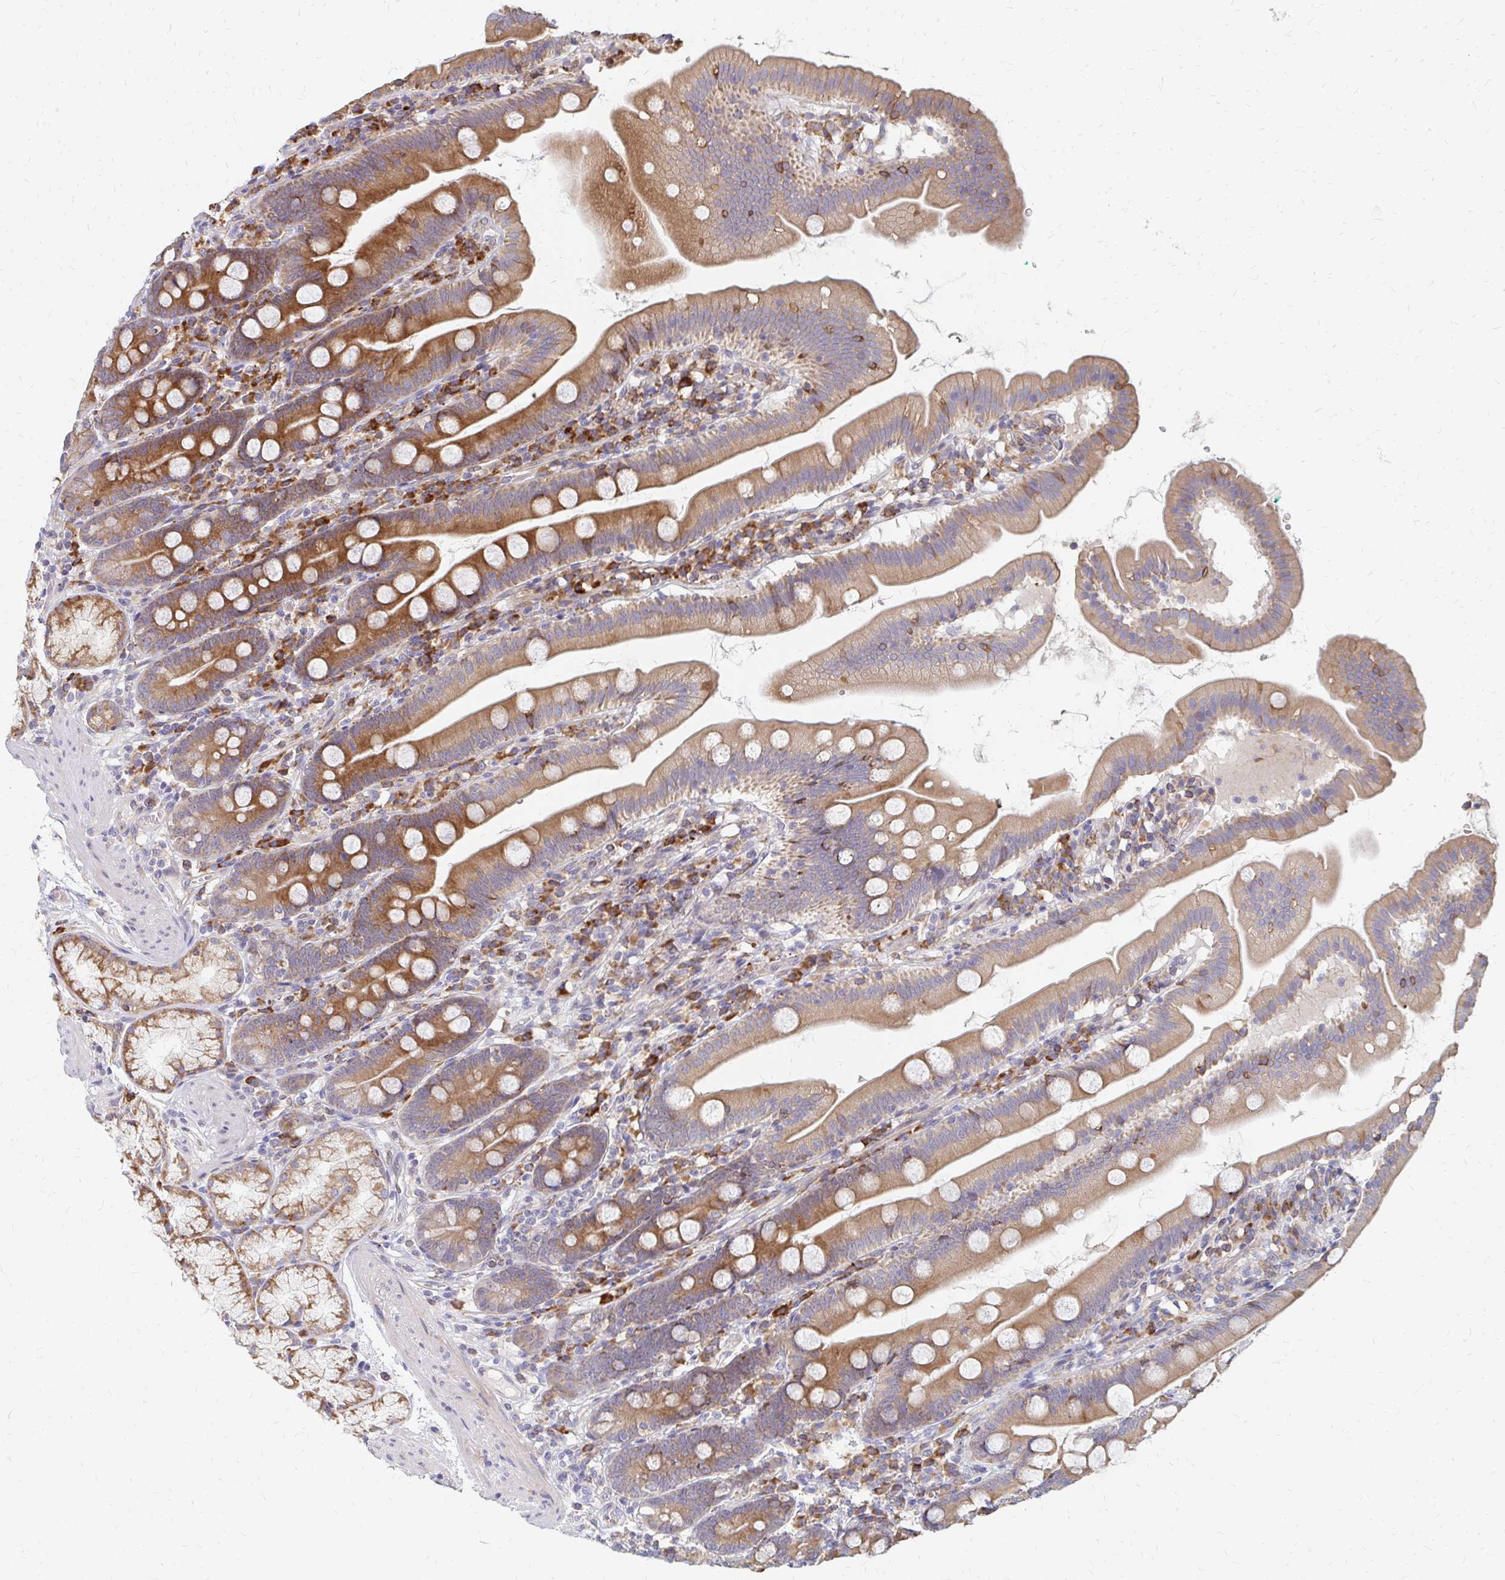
{"staining": {"intensity": "strong", "quantity": "25%-75%", "location": "cytoplasmic/membranous"}, "tissue": "duodenum", "cell_type": "Glandular cells", "image_type": "normal", "snomed": [{"axis": "morphology", "description": "Normal tissue, NOS"}, {"axis": "topography", "description": "Duodenum"}], "caption": "High-magnification brightfield microscopy of benign duodenum stained with DAB (3,3'-diaminobenzidine) (brown) and counterstained with hematoxylin (blue). glandular cells exhibit strong cytoplasmic/membranous expression is appreciated in approximately25%-75% of cells. (DAB (3,3'-diaminobenzidine) = brown stain, brightfield microscopy at high magnification).", "gene": "PPP1R13L", "patient": {"sex": "female", "age": 67}}